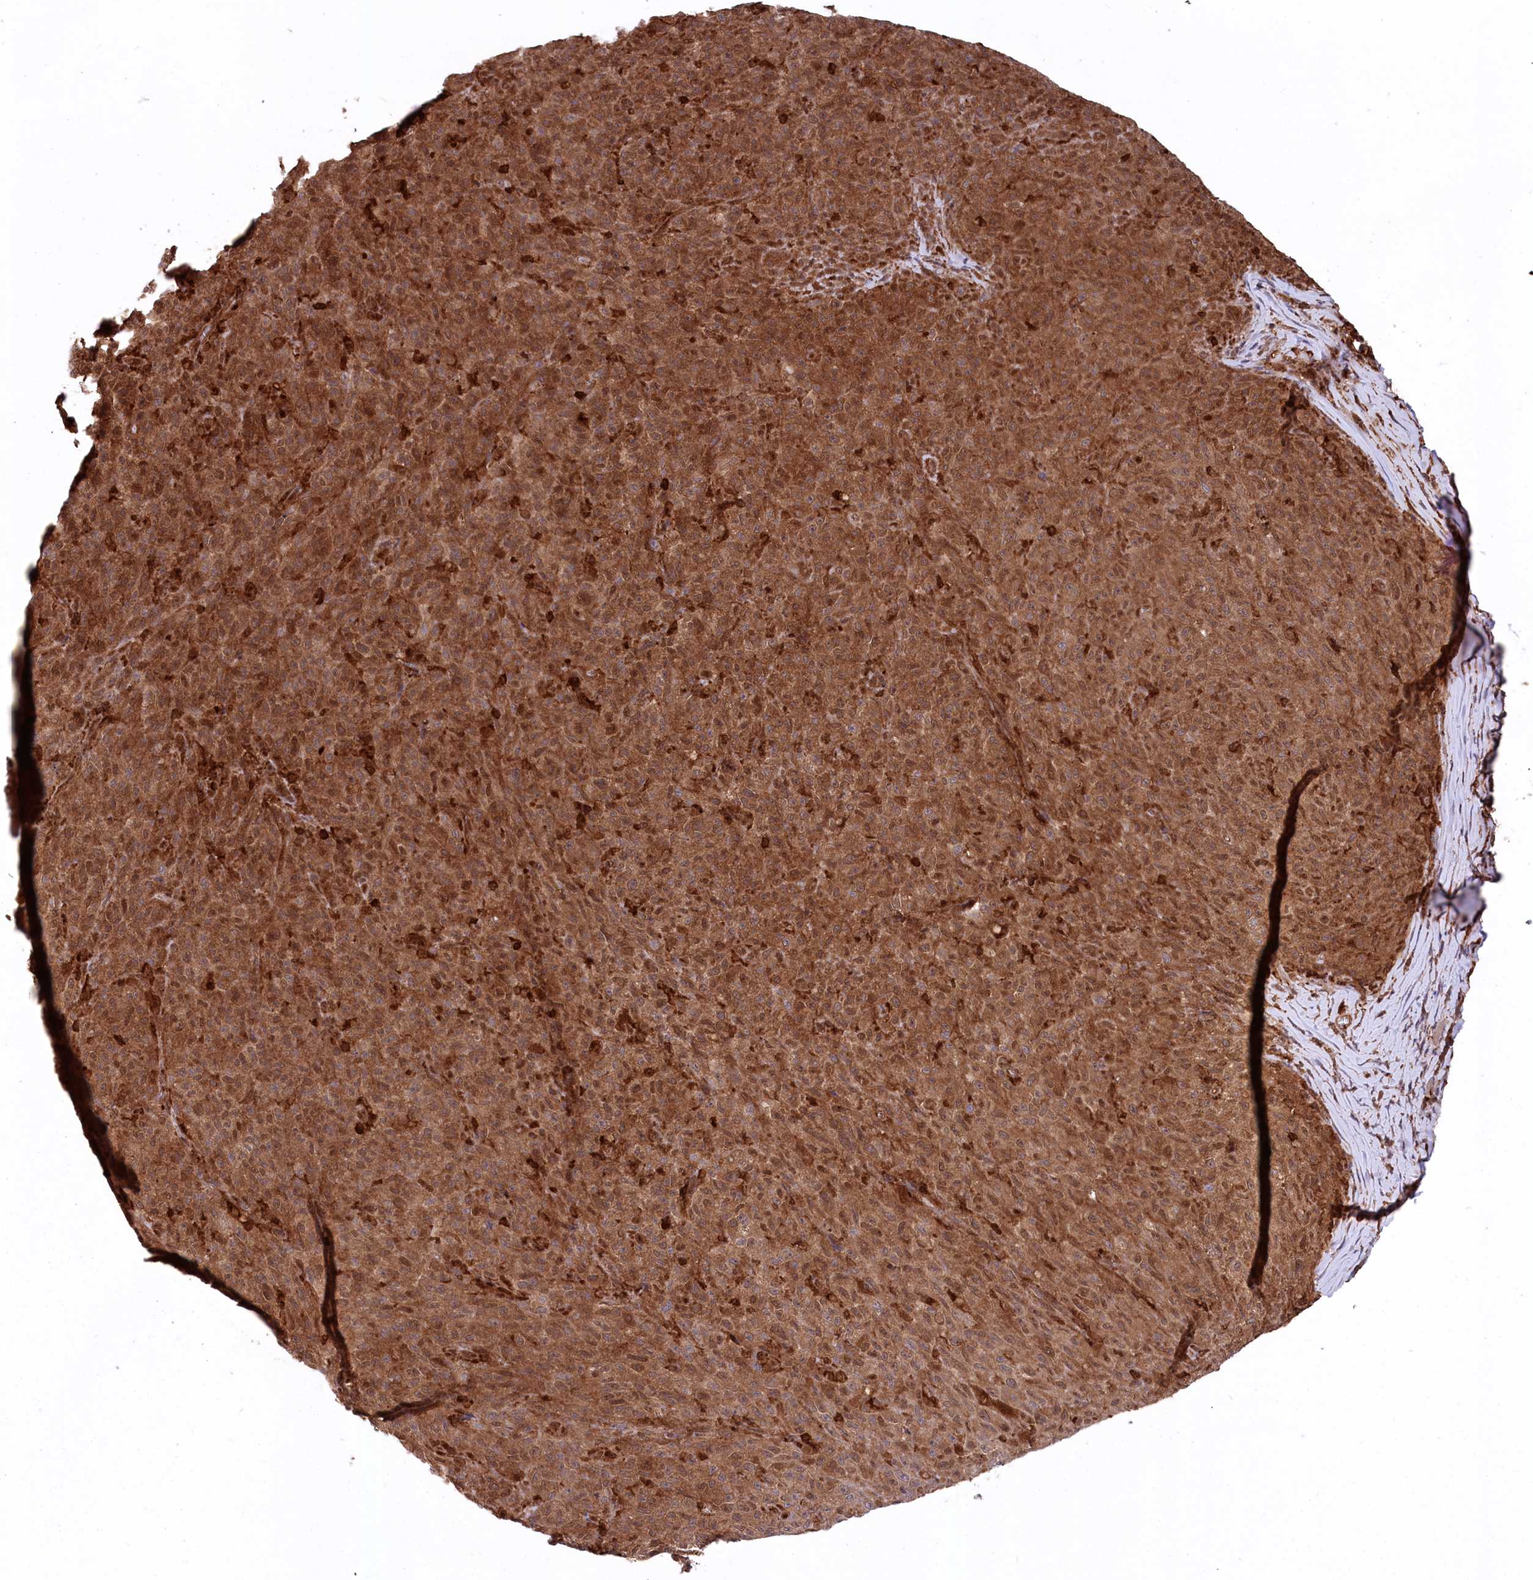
{"staining": {"intensity": "strong", "quantity": ">75%", "location": "cytoplasmic/membranous"}, "tissue": "melanoma", "cell_type": "Tumor cells", "image_type": "cancer", "snomed": [{"axis": "morphology", "description": "Malignant melanoma, NOS"}, {"axis": "topography", "description": "Skin"}], "caption": "Protein analysis of melanoma tissue shows strong cytoplasmic/membranous staining in about >75% of tumor cells.", "gene": "LSG1", "patient": {"sex": "female", "age": 82}}